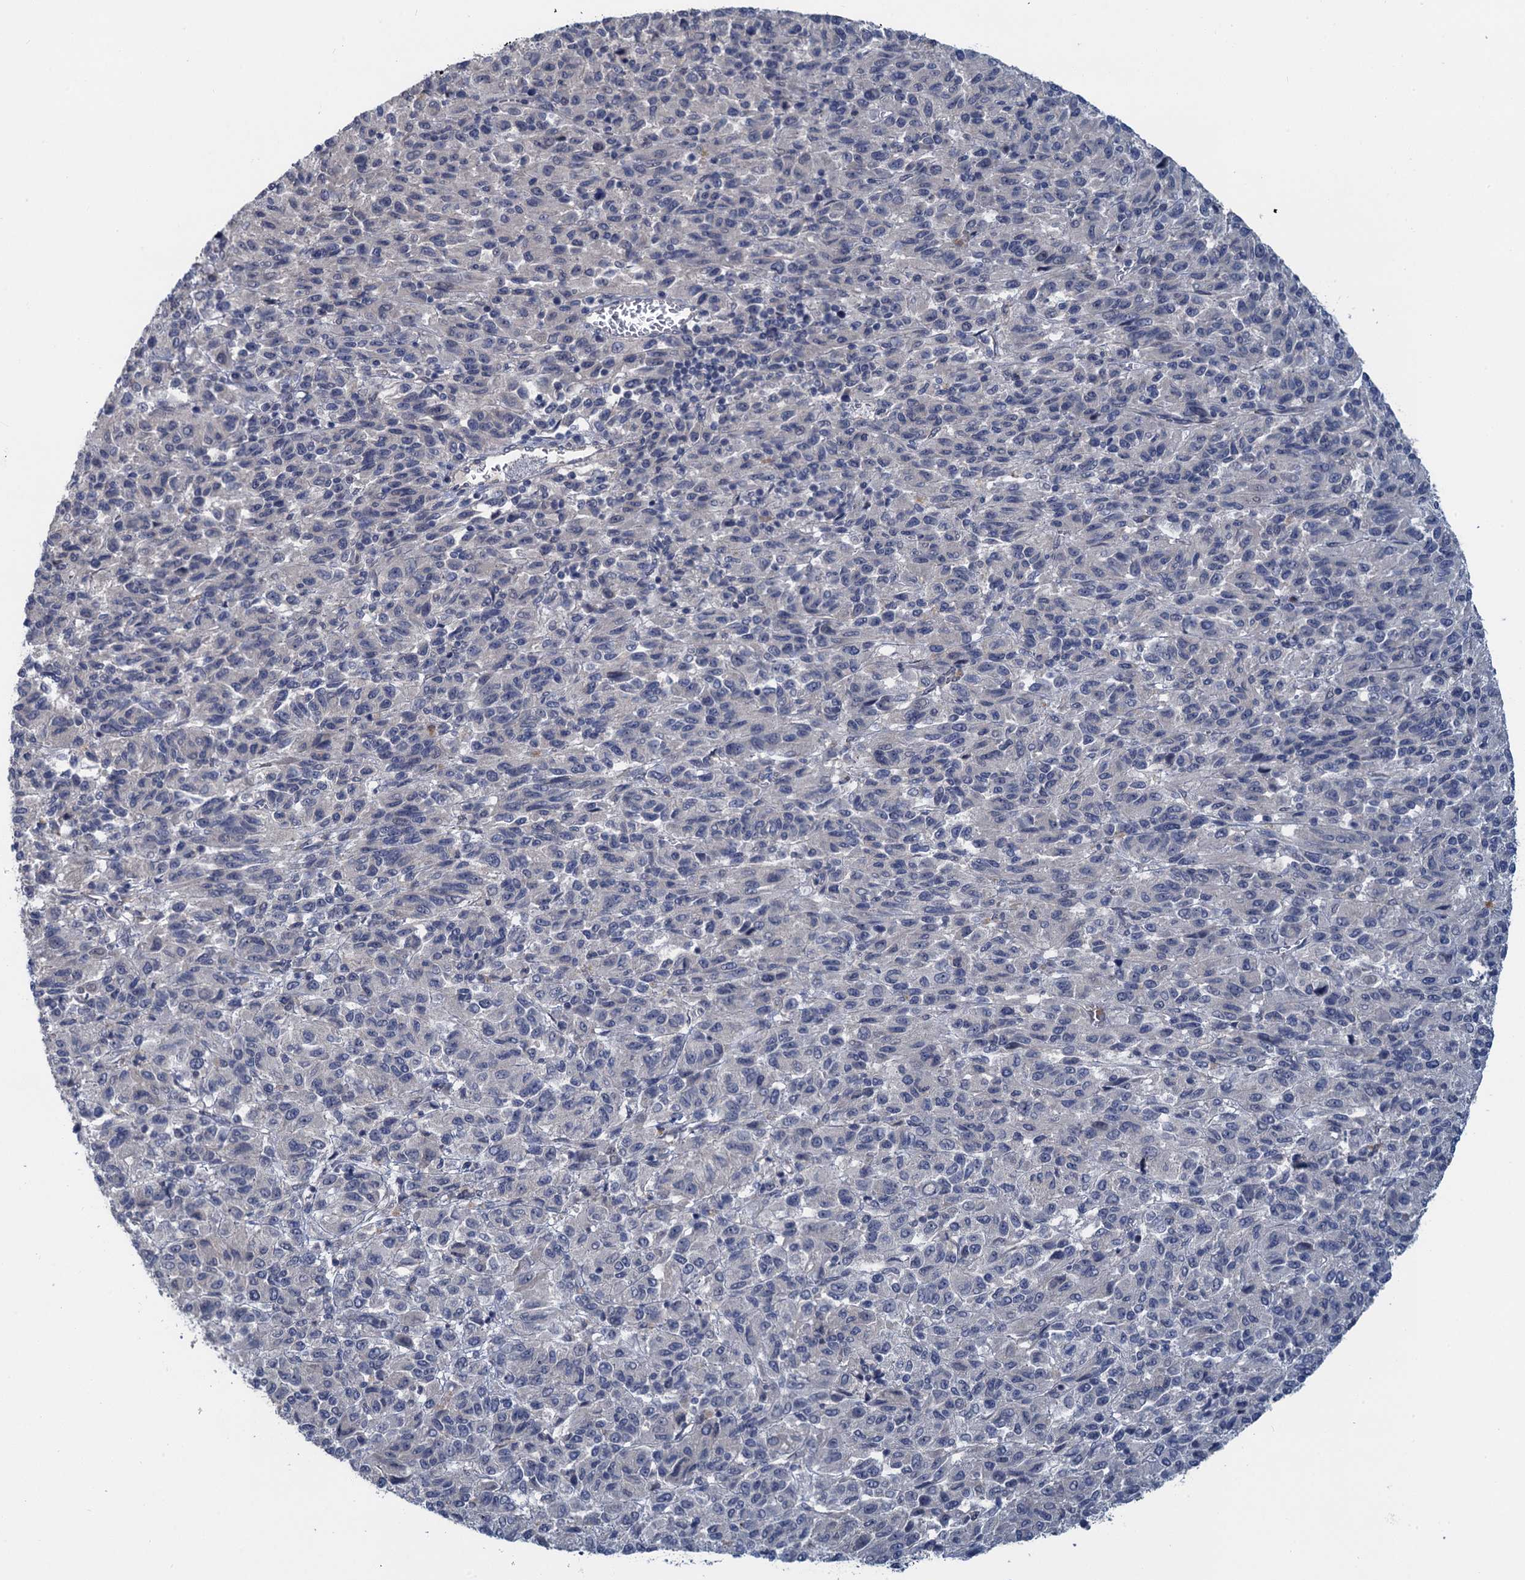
{"staining": {"intensity": "negative", "quantity": "none", "location": "none"}, "tissue": "melanoma", "cell_type": "Tumor cells", "image_type": "cancer", "snomed": [{"axis": "morphology", "description": "Malignant melanoma, Metastatic site"}, {"axis": "topography", "description": "Lung"}], "caption": "Tumor cells are negative for brown protein staining in melanoma. (Brightfield microscopy of DAB IHC at high magnification).", "gene": "MYO16", "patient": {"sex": "male", "age": 64}}